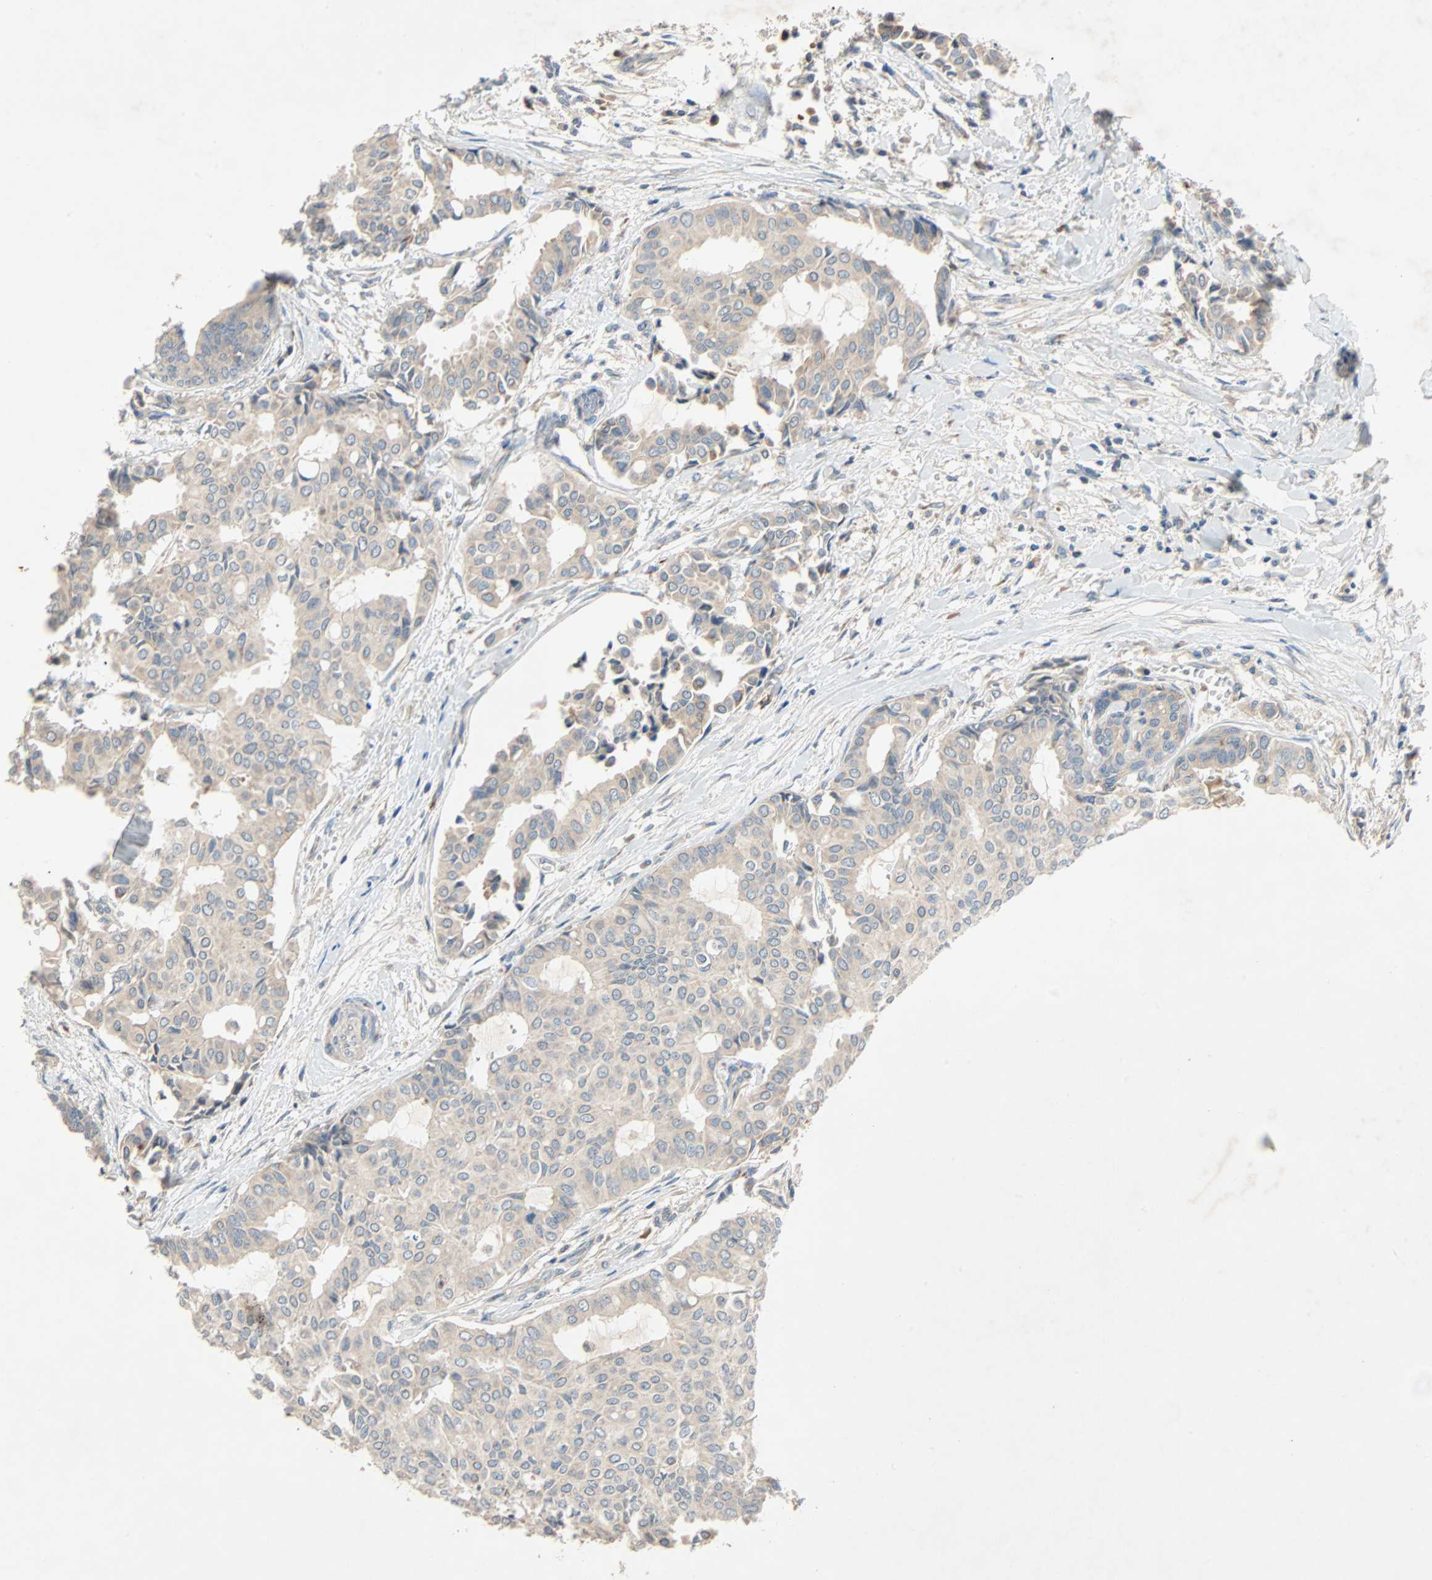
{"staining": {"intensity": "weak", "quantity": "25%-75%", "location": "cytoplasmic/membranous"}, "tissue": "head and neck cancer", "cell_type": "Tumor cells", "image_type": "cancer", "snomed": [{"axis": "morphology", "description": "Adenocarcinoma, NOS"}, {"axis": "topography", "description": "Salivary gland"}, {"axis": "topography", "description": "Head-Neck"}], "caption": "Immunohistochemical staining of human head and neck cancer shows low levels of weak cytoplasmic/membranous protein positivity in about 25%-75% of tumor cells.", "gene": "XYLT1", "patient": {"sex": "female", "age": 59}}